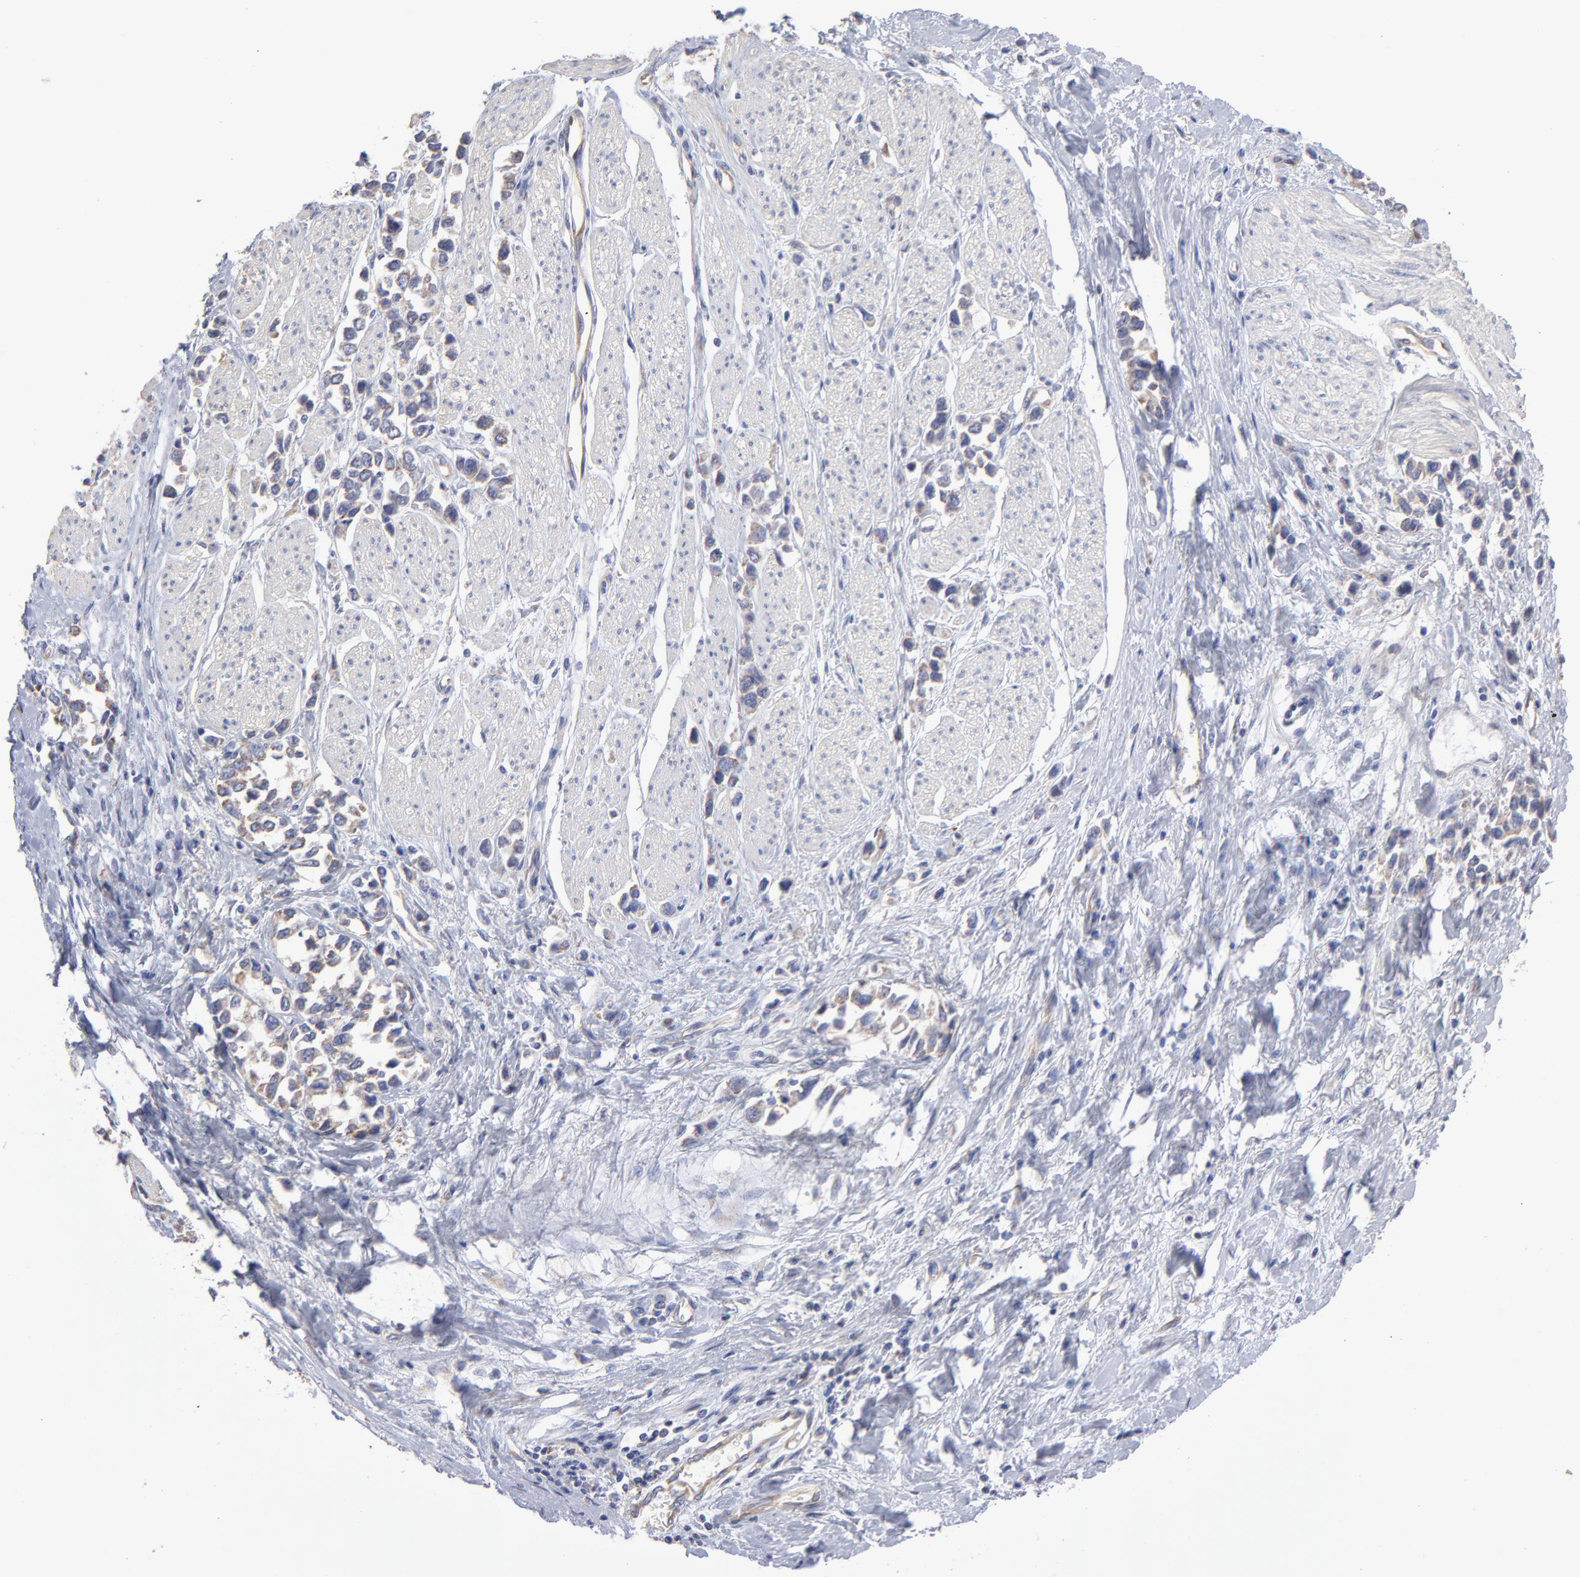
{"staining": {"intensity": "weak", "quantity": ">75%", "location": "cytoplasmic/membranous"}, "tissue": "stomach cancer", "cell_type": "Tumor cells", "image_type": "cancer", "snomed": [{"axis": "morphology", "description": "Adenocarcinoma, NOS"}, {"axis": "topography", "description": "Stomach, upper"}], "caption": "Immunohistochemistry (IHC) staining of stomach adenocarcinoma, which demonstrates low levels of weak cytoplasmic/membranous positivity in approximately >75% of tumor cells indicating weak cytoplasmic/membranous protein expression. The staining was performed using DAB (3,3'-diaminobenzidine) (brown) for protein detection and nuclei were counterstained in hematoxylin (blue).", "gene": "RPL3", "patient": {"sex": "male", "age": 76}}